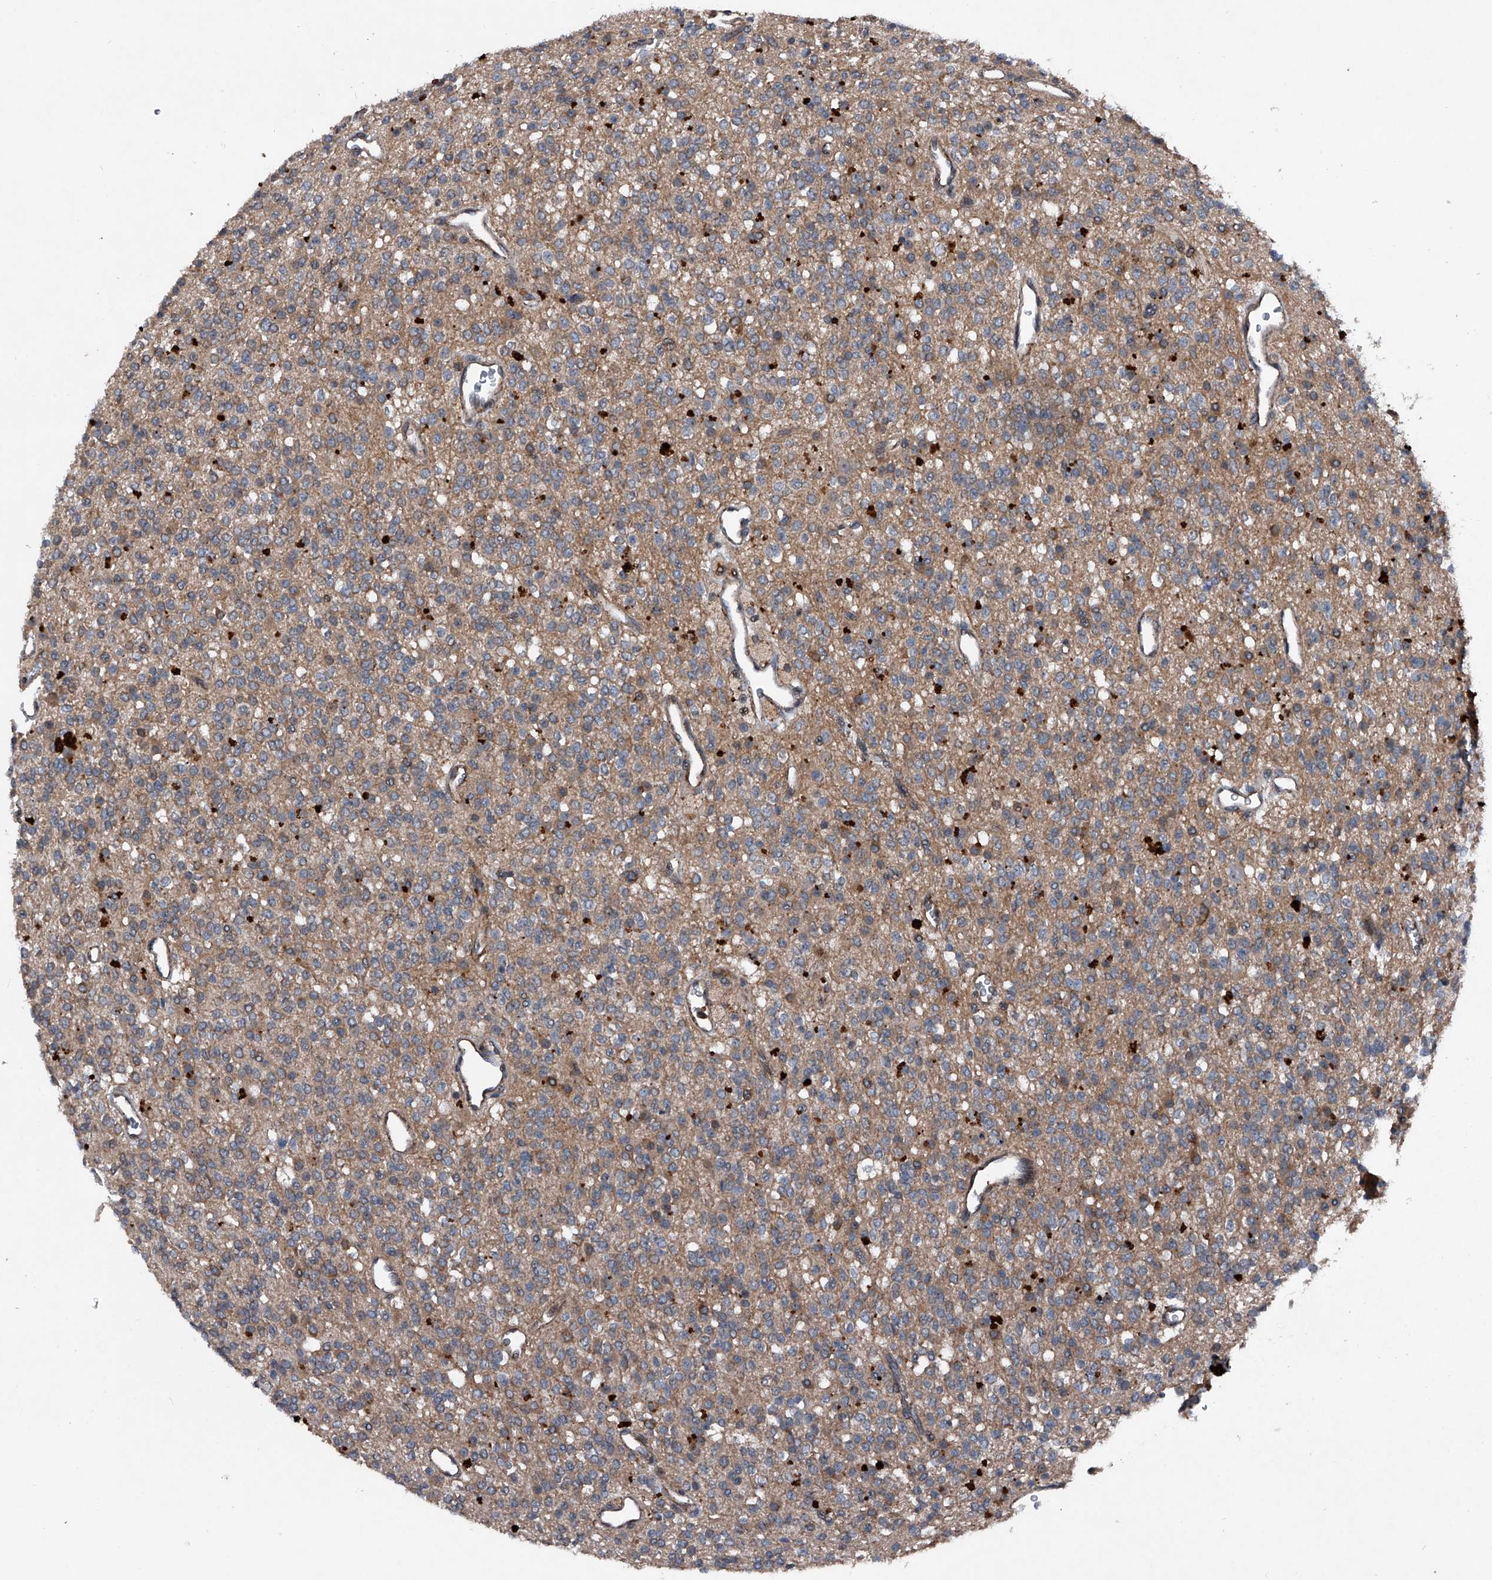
{"staining": {"intensity": "weak", "quantity": "25%-75%", "location": "cytoplasmic/membranous"}, "tissue": "glioma", "cell_type": "Tumor cells", "image_type": "cancer", "snomed": [{"axis": "morphology", "description": "Glioma, malignant, High grade"}, {"axis": "topography", "description": "Brain"}], "caption": "About 25%-75% of tumor cells in human malignant glioma (high-grade) show weak cytoplasmic/membranous protein staining as visualized by brown immunohistochemical staining.", "gene": "MAPKAP1", "patient": {"sex": "male", "age": 34}}